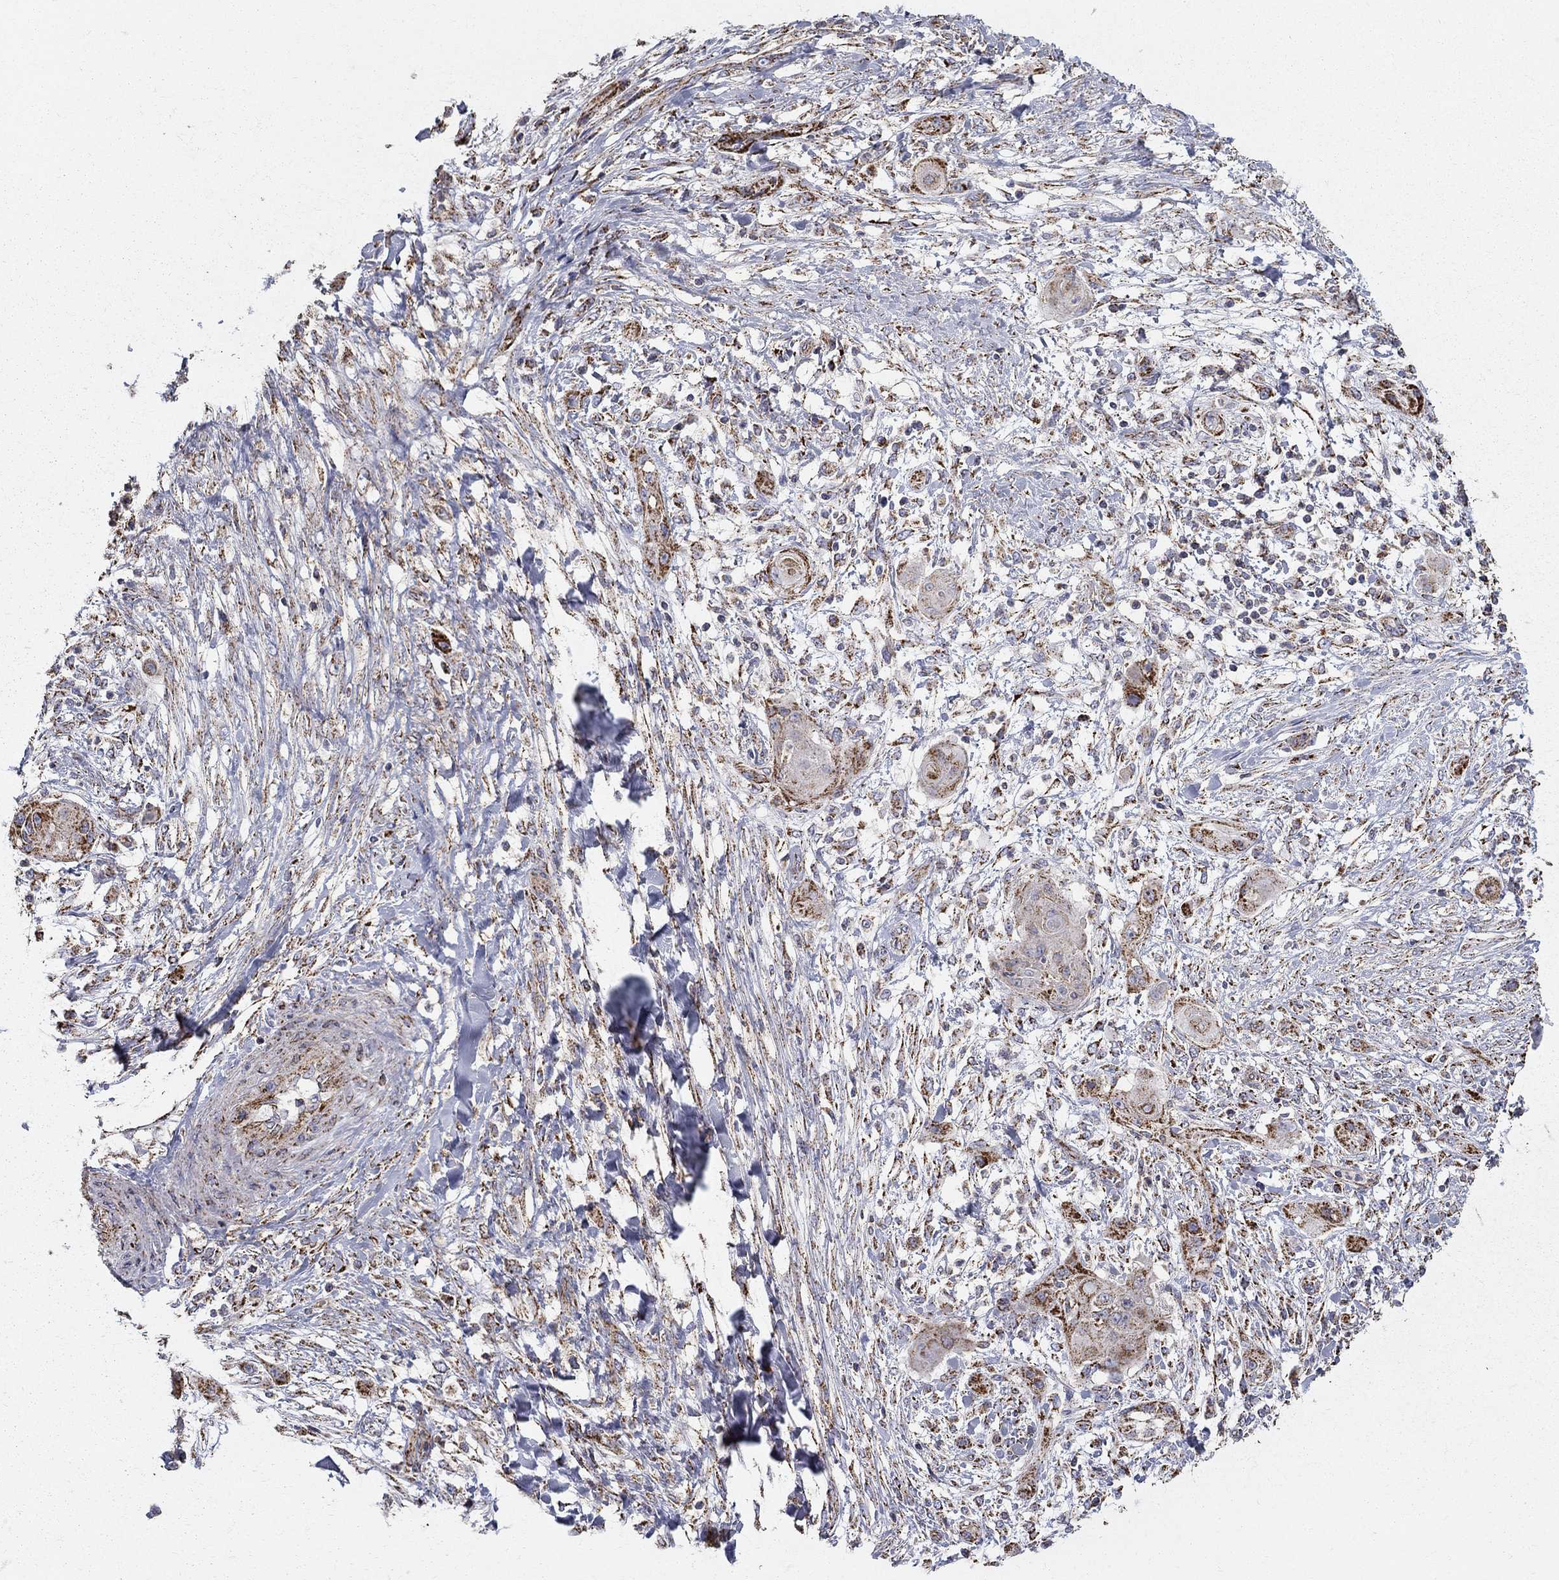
{"staining": {"intensity": "strong", "quantity": "25%-75%", "location": "cytoplasmic/membranous"}, "tissue": "skin cancer", "cell_type": "Tumor cells", "image_type": "cancer", "snomed": [{"axis": "morphology", "description": "Squamous cell carcinoma, NOS"}, {"axis": "topography", "description": "Skin"}], "caption": "A high-resolution histopathology image shows IHC staining of skin cancer (squamous cell carcinoma), which reveals strong cytoplasmic/membranous expression in about 25%-75% of tumor cells.", "gene": "GCSH", "patient": {"sex": "male", "age": 62}}